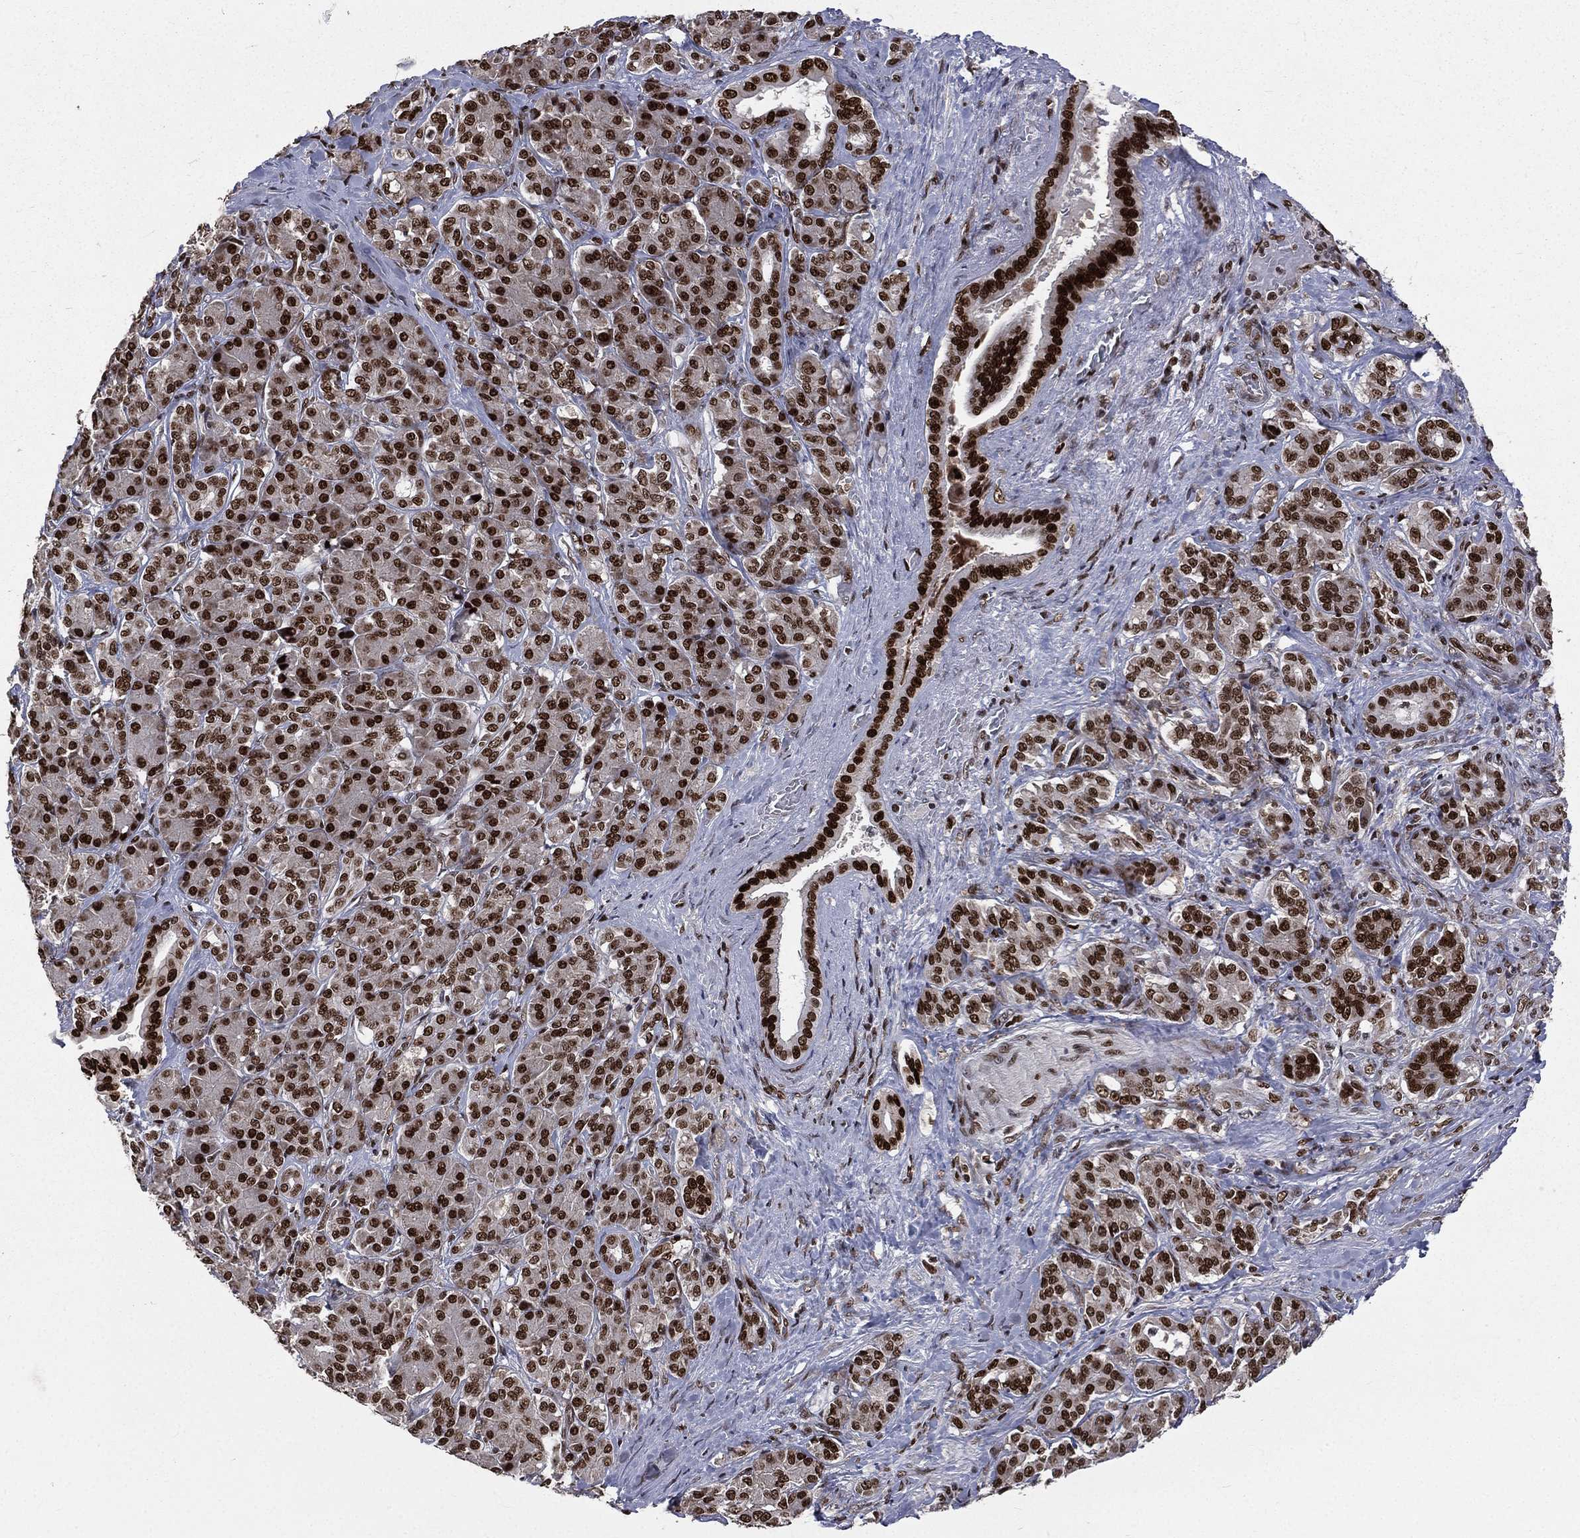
{"staining": {"intensity": "strong", "quantity": ">75%", "location": "nuclear"}, "tissue": "pancreatic cancer", "cell_type": "Tumor cells", "image_type": "cancer", "snomed": [{"axis": "morphology", "description": "Normal tissue, NOS"}, {"axis": "morphology", "description": "Inflammation, NOS"}, {"axis": "morphology", "description": "Adenocarcinoma, NOS"}, {"axis": "topography", "description": "Pancreas"}], "caption": "Immunohistochemical staining of pancreatic cancer (adenocarcinoma) exhibits high levels of strong nuclear staining in about >75% of tumor cells.", "gene": "POLB", "patient": {"sex": "male", "age": 57}}